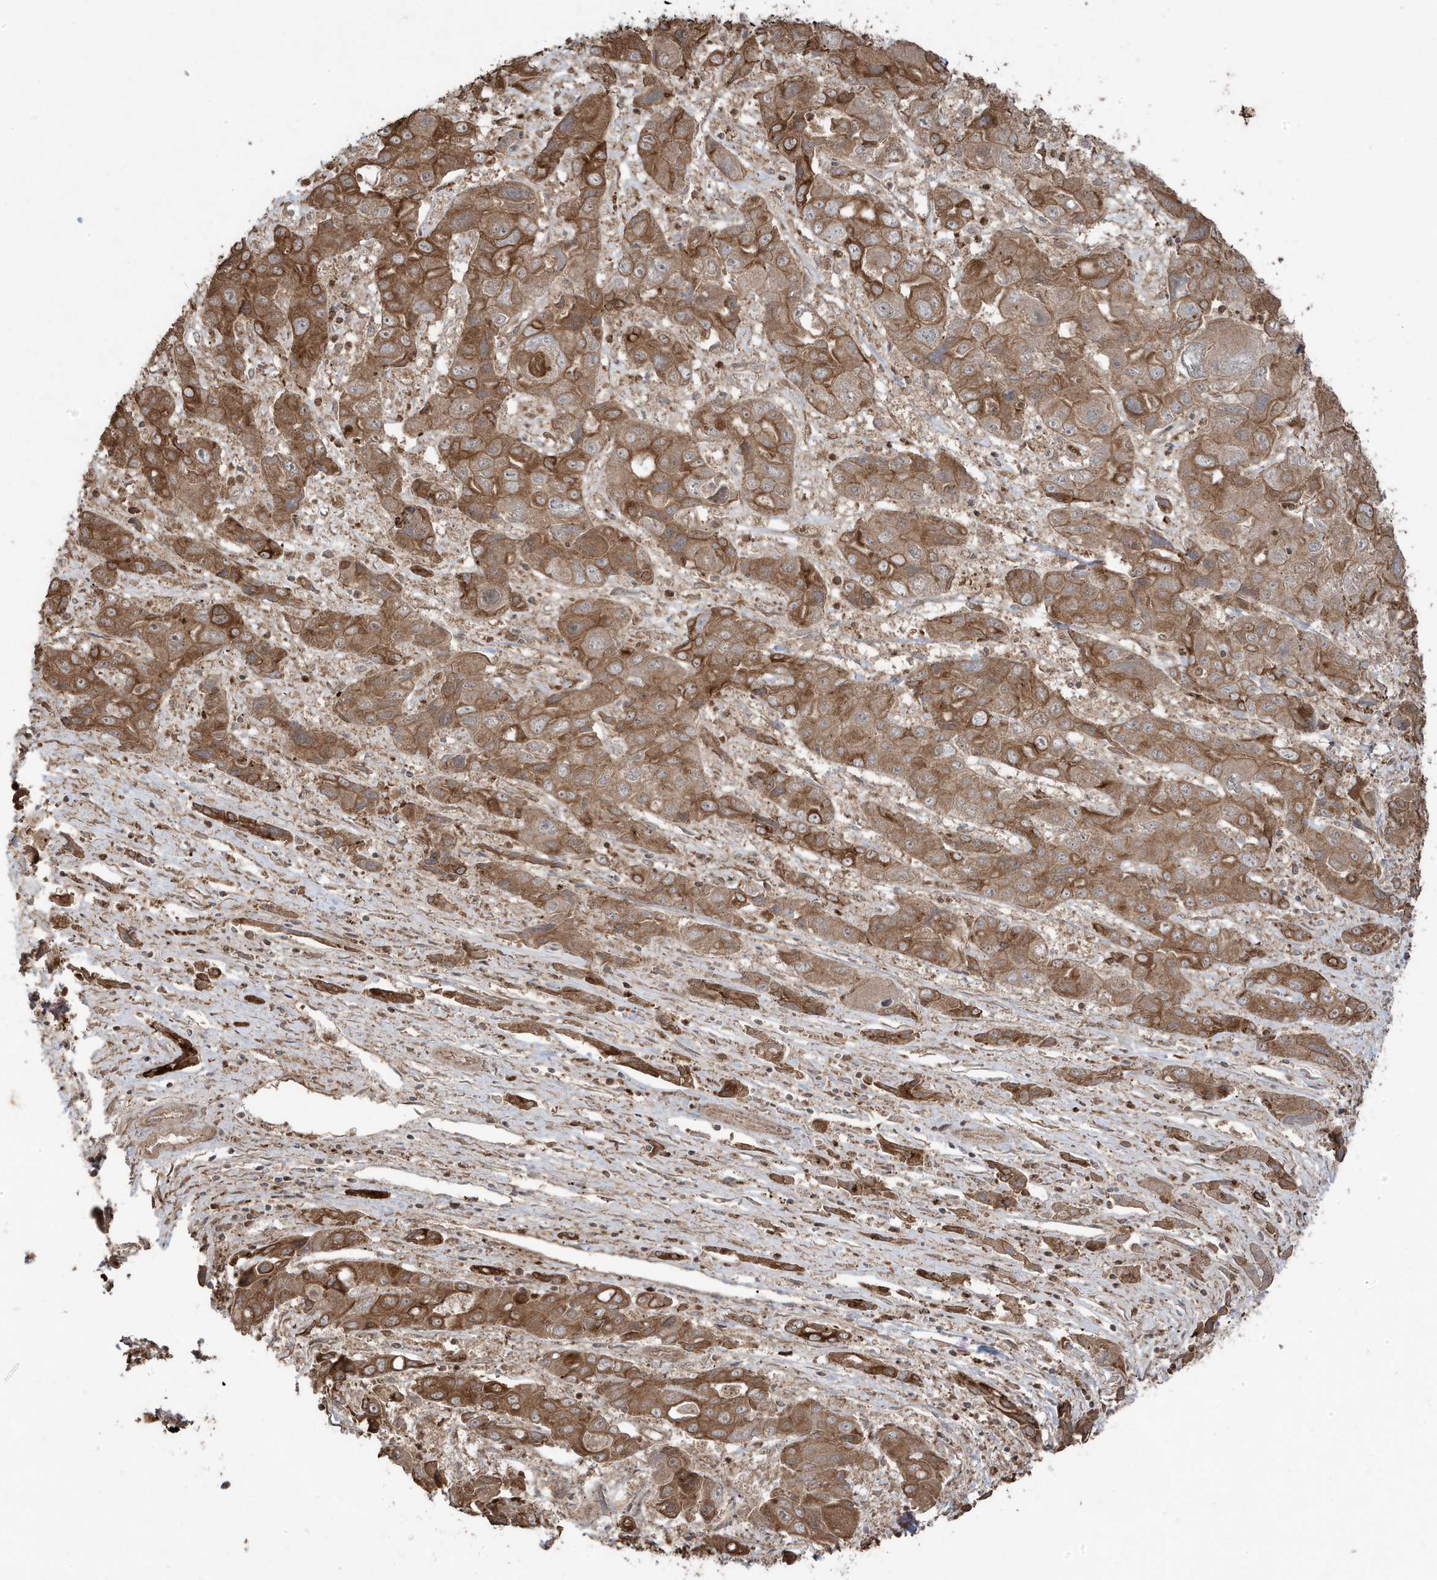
{"staining": {"intensity": "strong", "quantity": ">75%", "location": "cytoplasmic/membranous"}, "tissue": "liver cancer", "cell_type": "Tumor cells", "image_type": "cancer", "snomed": [{"axis": "morphology", "description": "Cholangiocarcinoma"}, {"axis": "topography", "description": "Liver"}], "caption": "Immunohistochemistry of human cholangiocarcinoma (liver) shows high levels of strong cytoplasmic/membranous positivity in about >75% of tumor cells.", "gene": "ASAP1", "patient": {"sex": "male", "age": 67}}